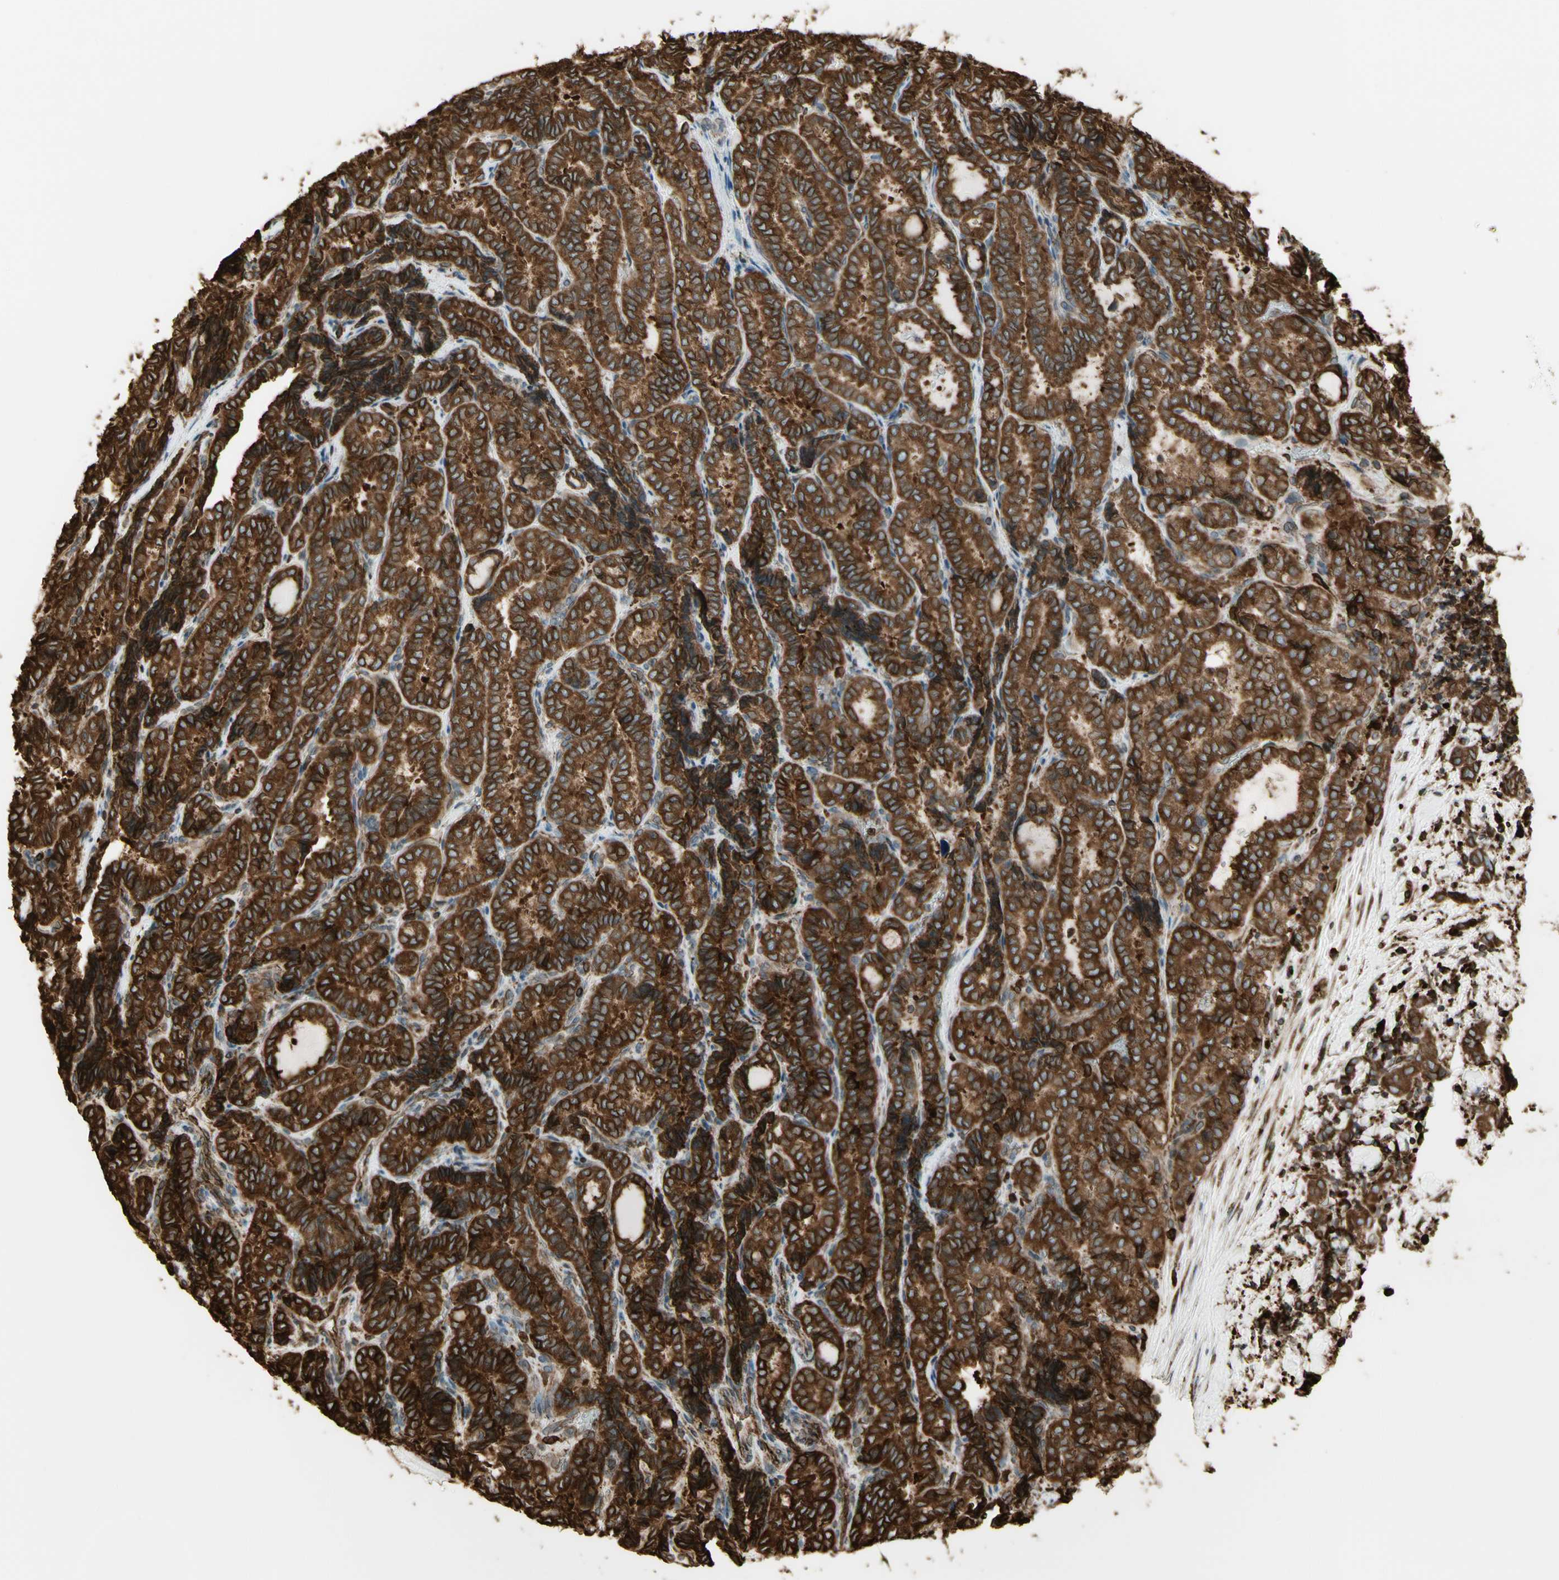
{"staining": {"intensity": "strong", "quantity": ">75%", "location": "cytoplasmic/membranous"}, "tissue": "thyroid cancer", "cell_type": "Tumor cells", "image_type": "cancer", "snomed": [{"axis": "morphology", "description": "Normal tissue, NOS"}, {"axis": "morphology", "description": "Papillary adenocarcinoma, NOS"}, {"axis": "topography", "description": "Thyroid gland"}], "caption": "IHC image of human thyroid papillary adenocarcinoma stained for a protein (brown), which displays high levels of strong cytoplasmic/membranous positivity in approximately >75% of tumor cells.", "gene": "CANX", "patient": {"sex": "female", "age": 30}}